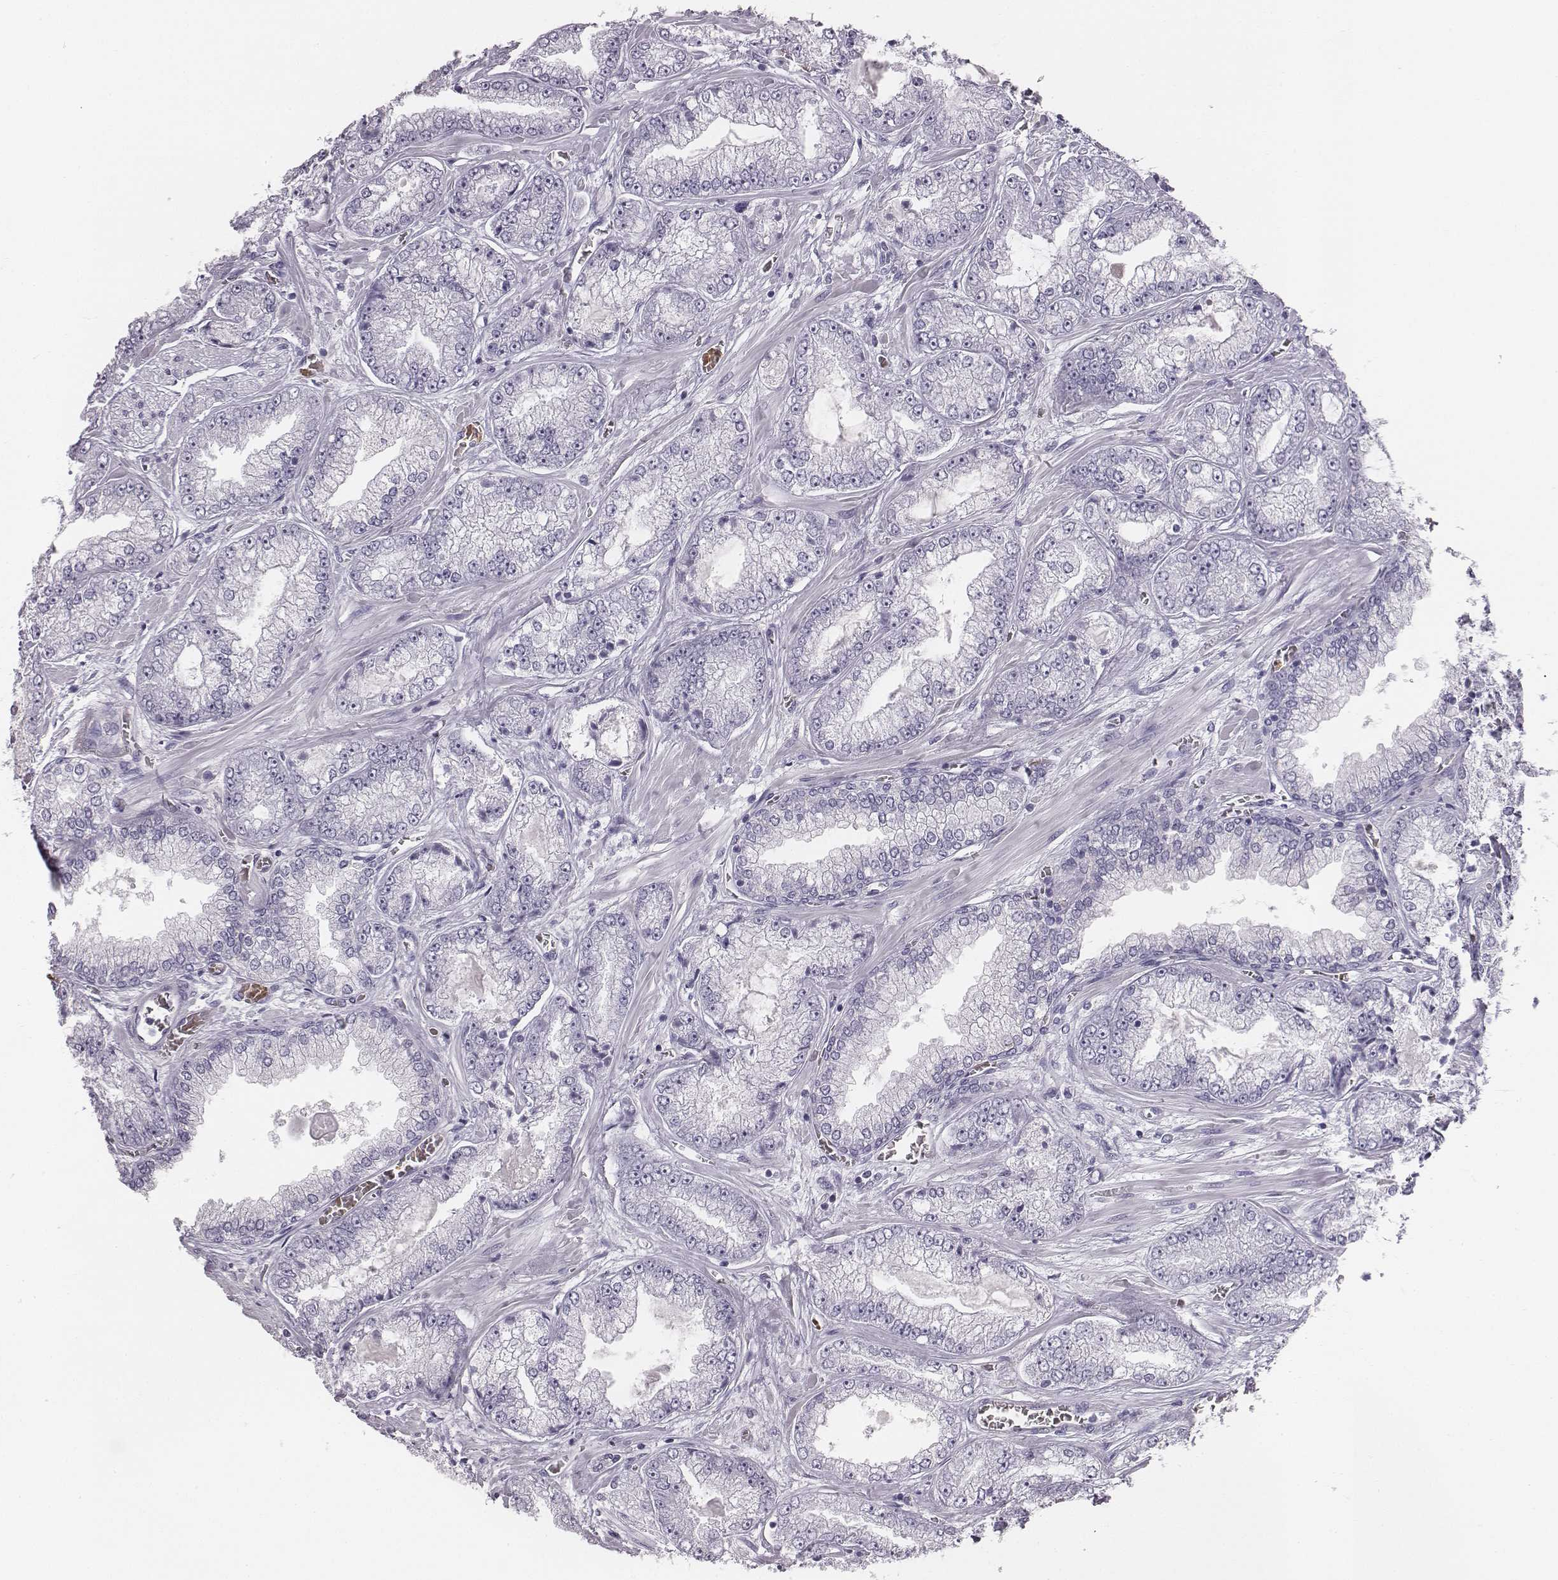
{"staining": {"intensity": "negative", "quantity": "none", "location": "none"}, "tissue": "prostate cancer", "cell_type": "Tumor cells", "image_type": "cancer", "snomed": [{"axis": "morphology", "description": "Adenocarcinoma, Low grade"}, {"axis": "topography", "description": "Prostate"}], "caption": "An immunohistochemistry histopathology image of prostate low-grade adenocarcinoma is shown. There is no staining in tumor cells of prostate low-grade adenocarcinoma.", "gene": "HBZ", "patient": {"sex": "male", "age": 57}}